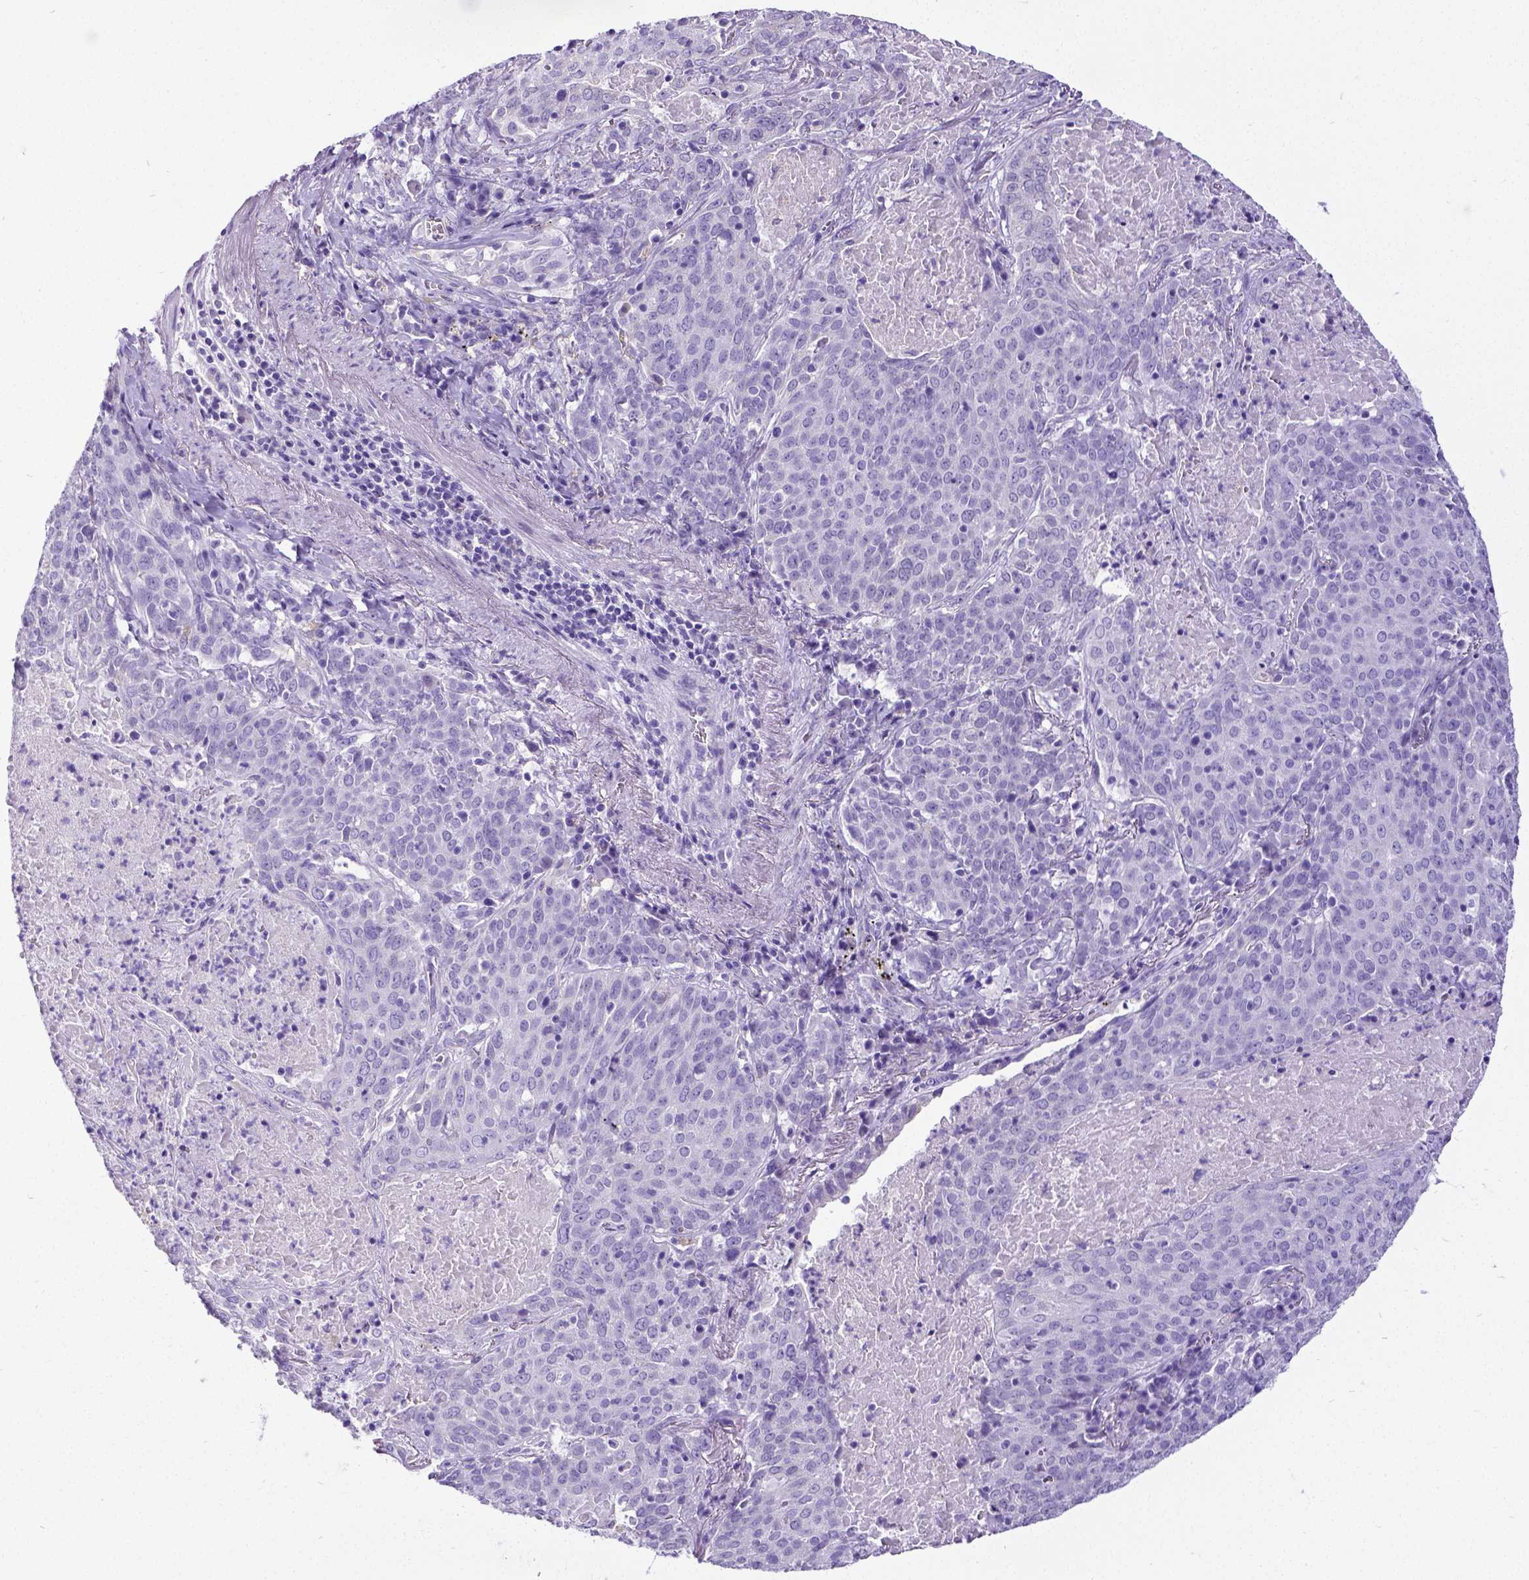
{"staining": {"intensity": "negative", "quantity": "none", "location": "none"}, "tissue": "lung cancer", "cell_type": "Tumor cells", "image_type": "cancer", "snomed": [{"axis": "morphology", "description": "Squamous cell carcinoma, NOS"}, {"axis": "topography", "description": "Lung"}], "caption": "This is a image of immunohistochemistry (IHC) staining of lung cancer (squamous cell carcinoma), which shows no expression in tumor cells.", "gene": "SATB2", "patient": {"sex": "male", "age": 82}}